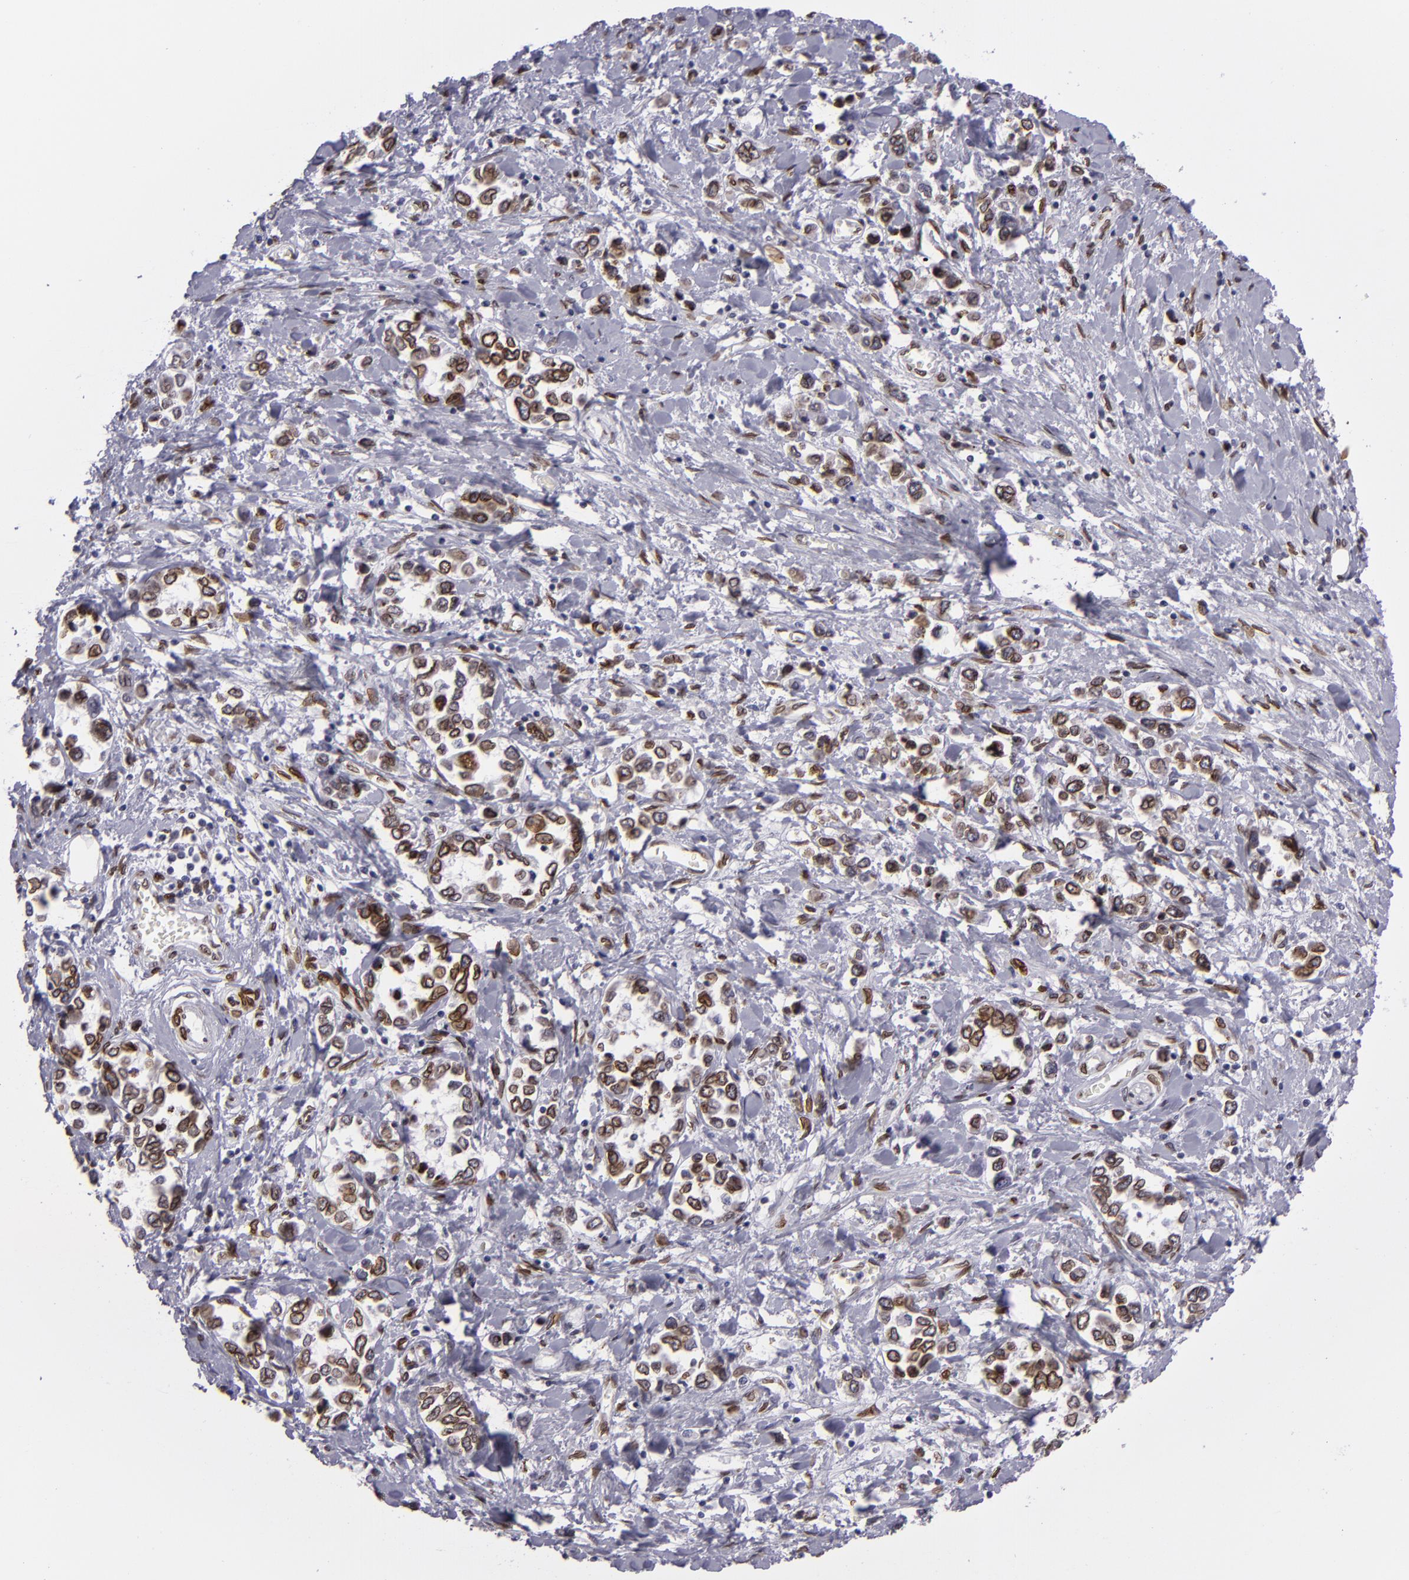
{"staining": {"intensity": "strong", "quantity": ">75%", "location": "nuclear"}, "tissue": "stomach cancer", "cell_type": "Tumor cells", "image_type": "cancer", "snomed": [{"axis": "morphology", "description": "Adenocarcinoma, NOS"}, {"axis": "topography", "description": "Stomach, upper"}], "caption": "A high-resolution photomicrograph shows IHC staining of adenocarcinoma (stomach), which shows strong nuclear expression in approximately >75% of tumor cells.", "gene": "EMD", "patient": {"sex": "male", "age": 76}}